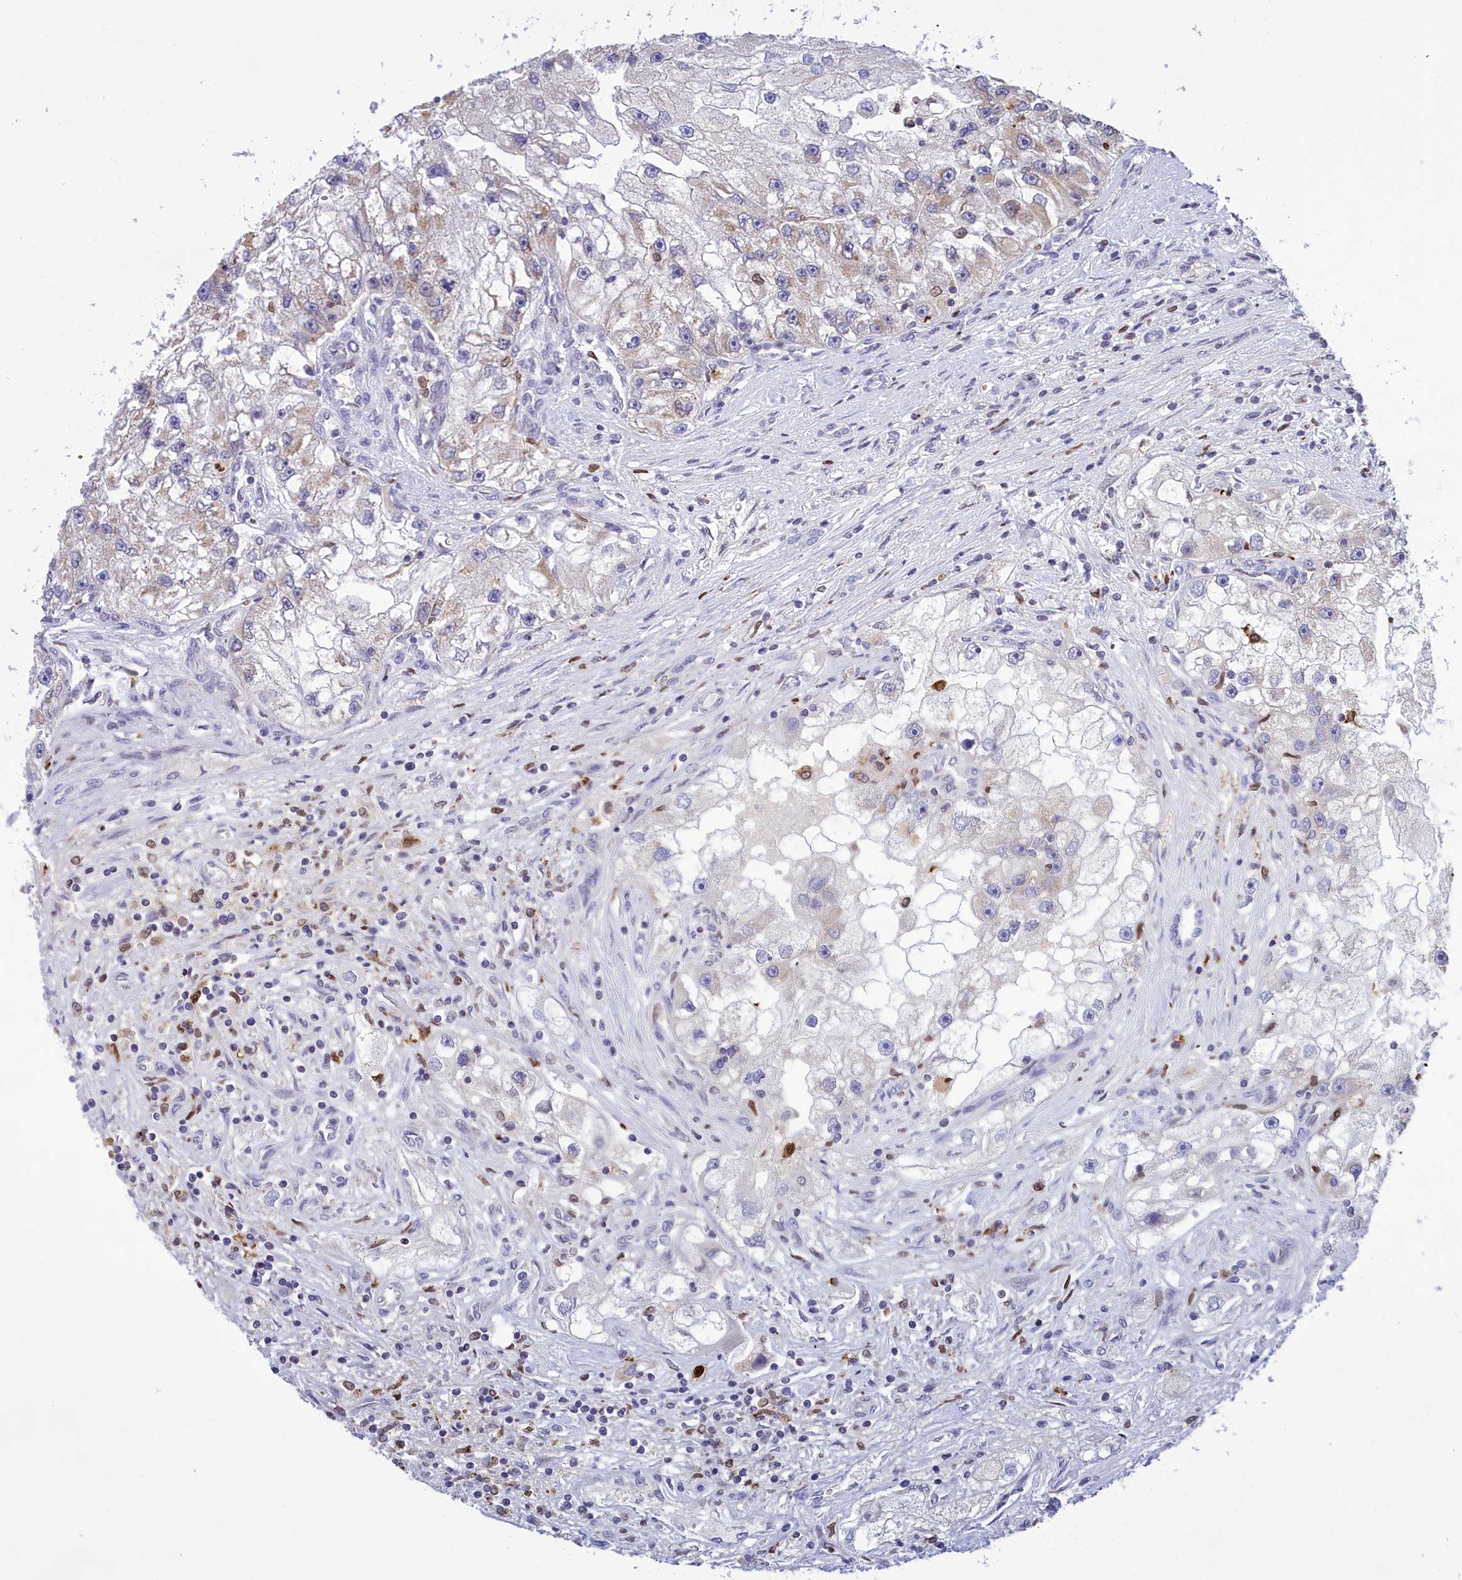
{"staining": {"intensity": "weak", "quantity": "<25%", "location": "cytoplasmic/membranous"}, "tissue": "renal cancer", "cell_type": "Tumor cells", "image_type": "cancer", "snomed": [{"axis": "morphology", "description": "Adenocarcinoma, NOS"}, {"axis": "topography", "description": "Kidney"}], "caption": "Human renal cancer stained for a protein using immunohistochemistry (IHC) demonstrates no positivity in tumor cells.", "gene": "PKHD1L1", "patient": {"sex": "male", "age": 63}}